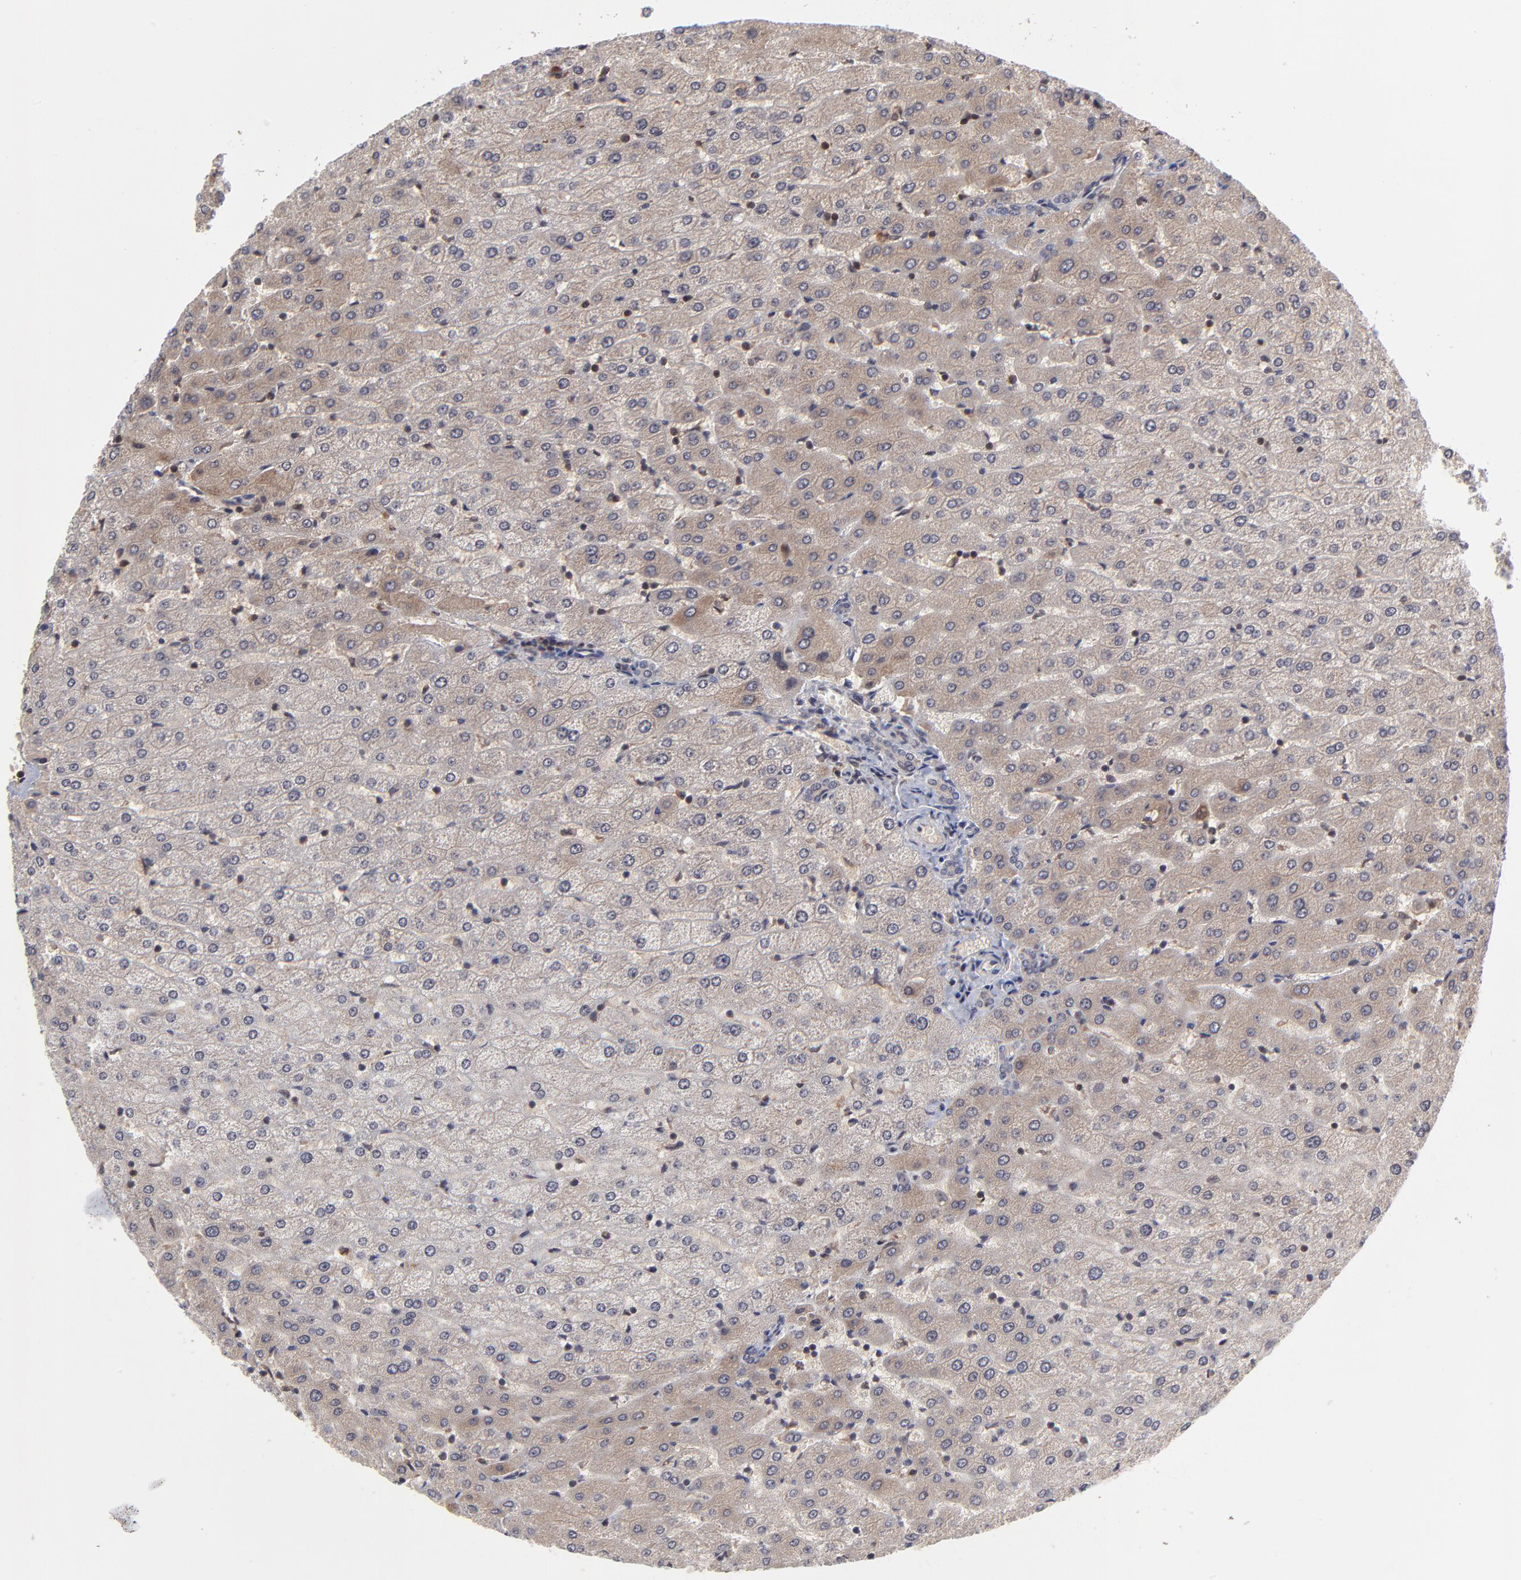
{"staining": {"intensity": "moderate", "quantity": ">75%", "location": "cytoplasmic/membranous"}, "tissue": "liver", "cell_type": "Cholangiocytes", "image_type": "normal", "snomed": [{"axis": "morphology", "description": "Normal tissue, NOS"}, {"axis": "morphology", "description": "Fibrosis, NOS"}, {"axis": "topography", "description": "Liver"}], "caption": "High-power microscopy captured an immunohistochemistry (IHC) histopathology image of unremarkable liver, revealing moderate cytoplasmic/membranous staining in approximately >75% of cholangiocytes. The staining was performed using DAB (3,3'-diaminobenzidine) to visualize the protein expression in brown, while the nuclei were stained in blue with hematoxylin (Magnification: 20x).", "gene": "UBE2L6", "patient": {"sex": "female", "age": 29}}